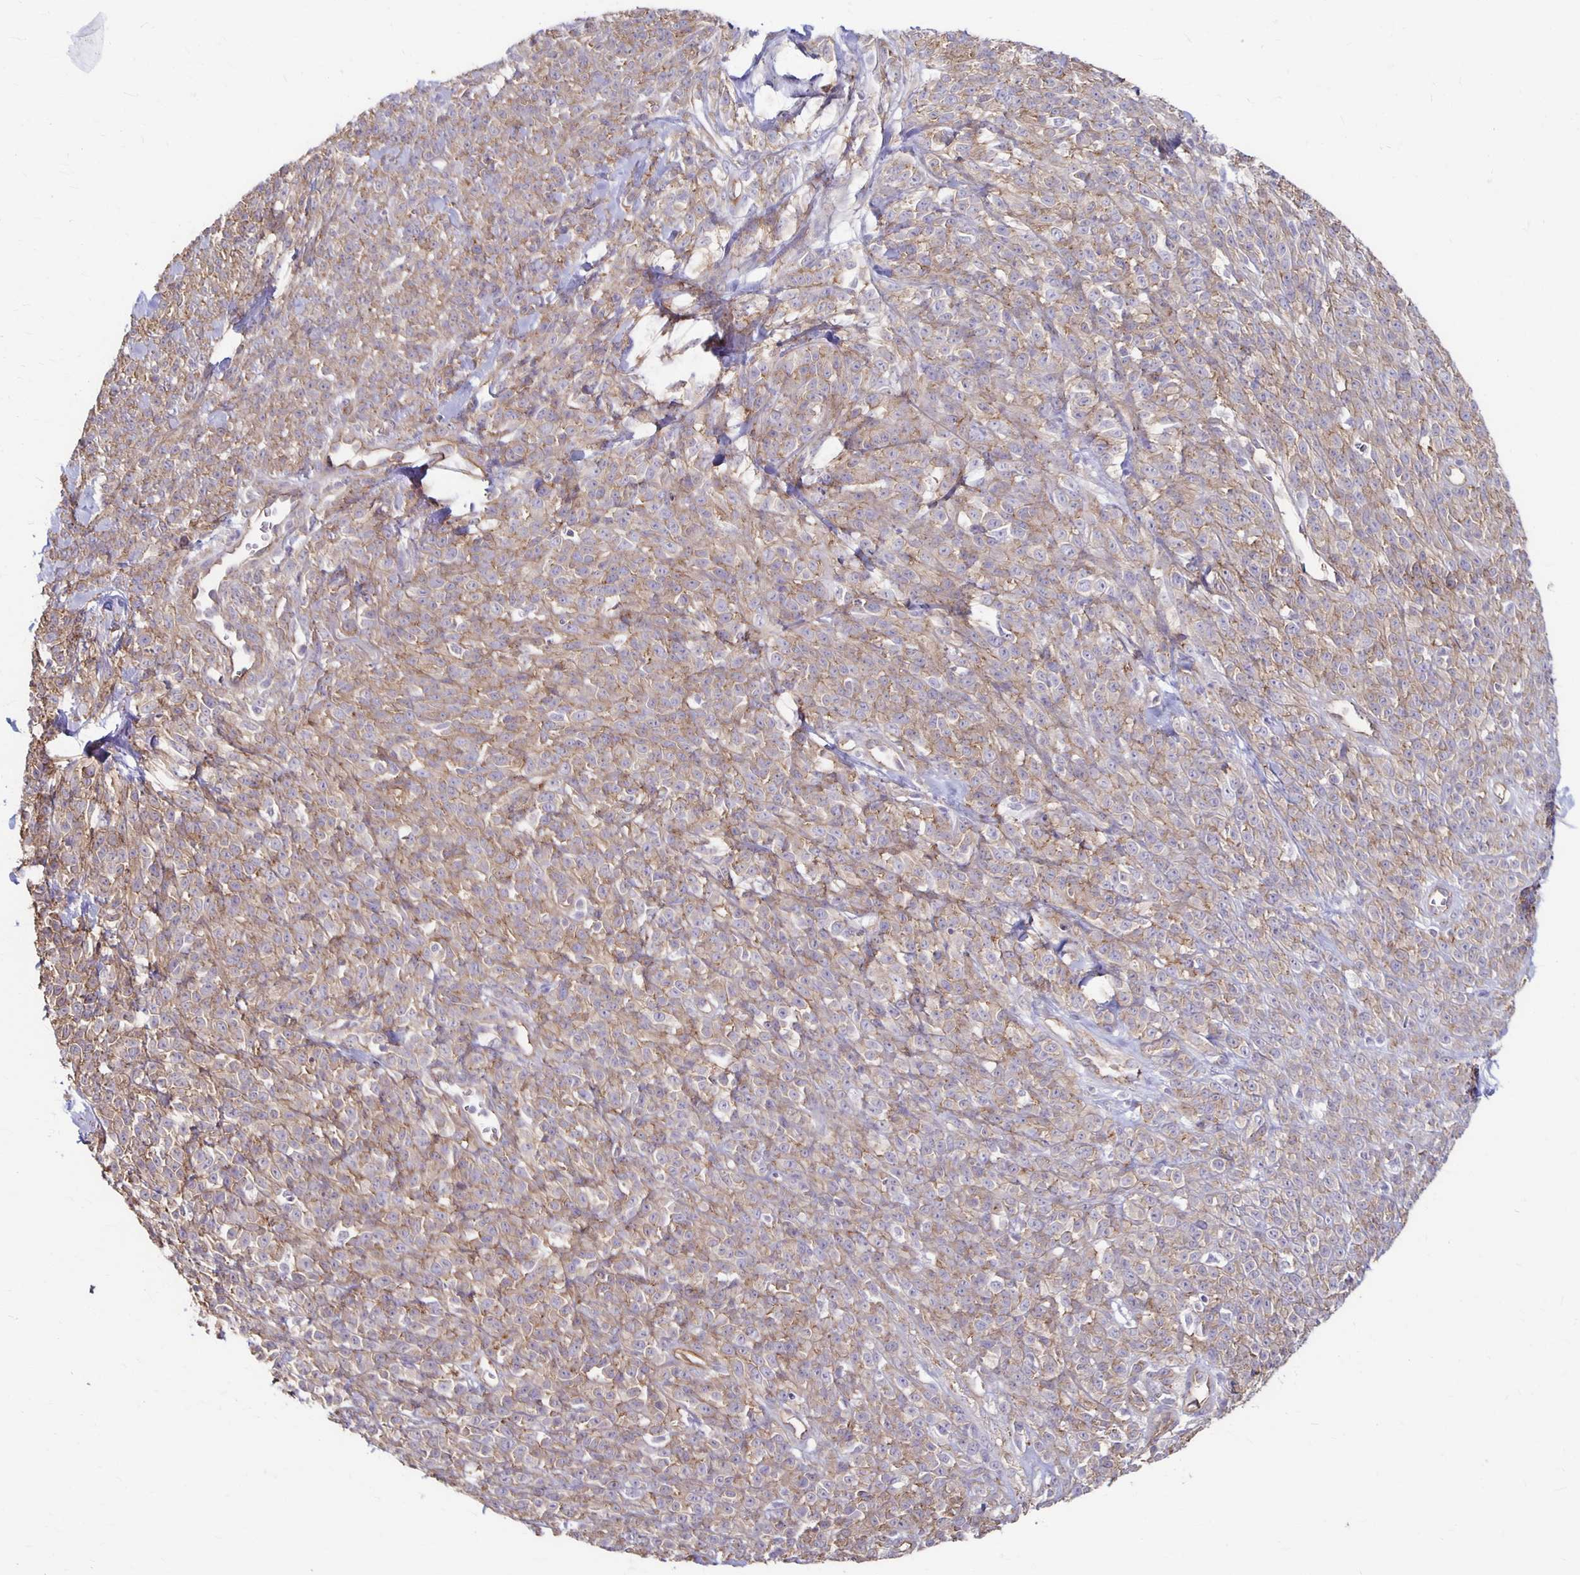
{"staining": {"intensity": "negative", "quantity": "none", "location": "none"}, "tissue": "melanoma", "cell_type": "Tumor cells", "image_type": "cancer", "snomed": [{"axis": "morphology", "description": "Malignant melanoma, NOS"}, {"axis": "topography", "description": "Skin"}, {"axis": "topography", "description": "Skin of trunk"}], "caption": "The photomicrograph demonstrates no significant staining in tumor cells of melanoma. Nuclei are stained in blue.", "gene": "PPP1R3E", "patient": {"sex": "male", "age": 74}}